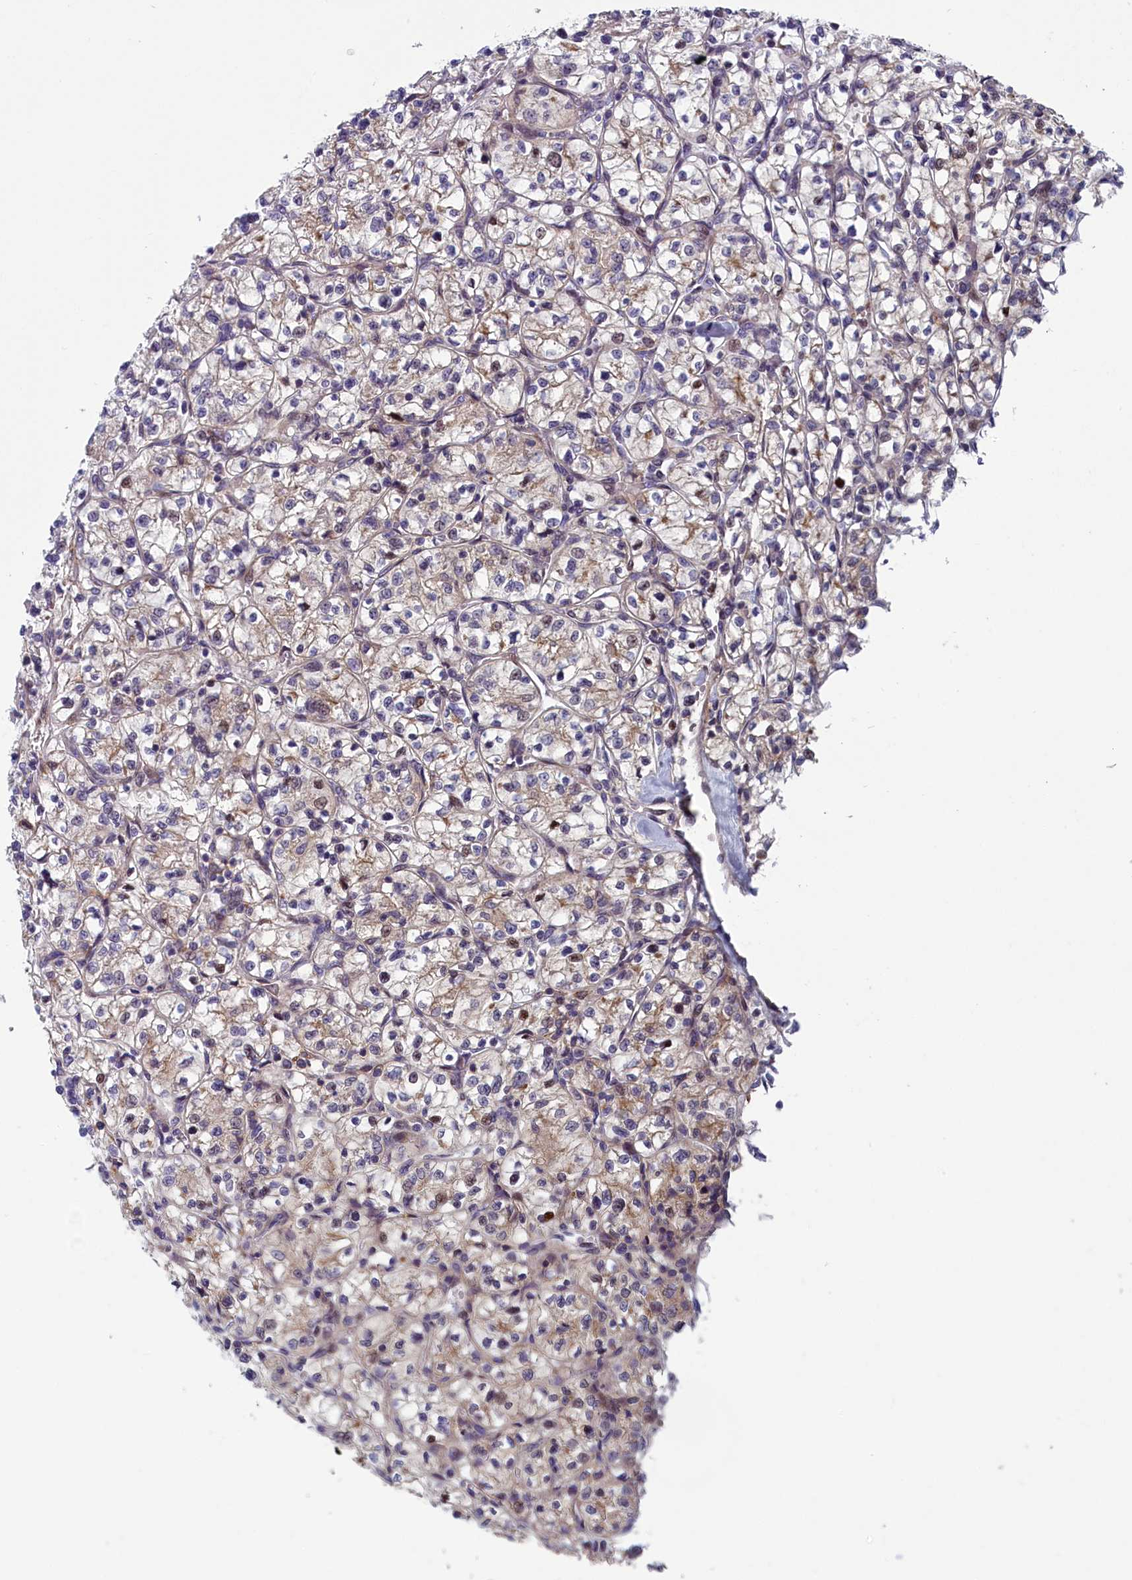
{"staining": {"intensity": "weak", "quantity": "<25%", "location": "cytoplasmic/membranous"}, "tissue": "renal cancer", "cell_type": "Tumor cells", "image_type": "cancer", "snomed": [{"axis": "morphology", "description": "Adenocarcinoma, NOS"}, {"axis": "topography", "description": "Kidney"}], "caption": "Immunohistochemistry image of neoplastic tissue: adenocarcinoma (renal) stained with DAB (3,3'-diaminobenzidine) exhibits no significant protein expression in tumor cells.", "gene": "ANKRD39", "patient": {"sex": "female", "age": 64}}